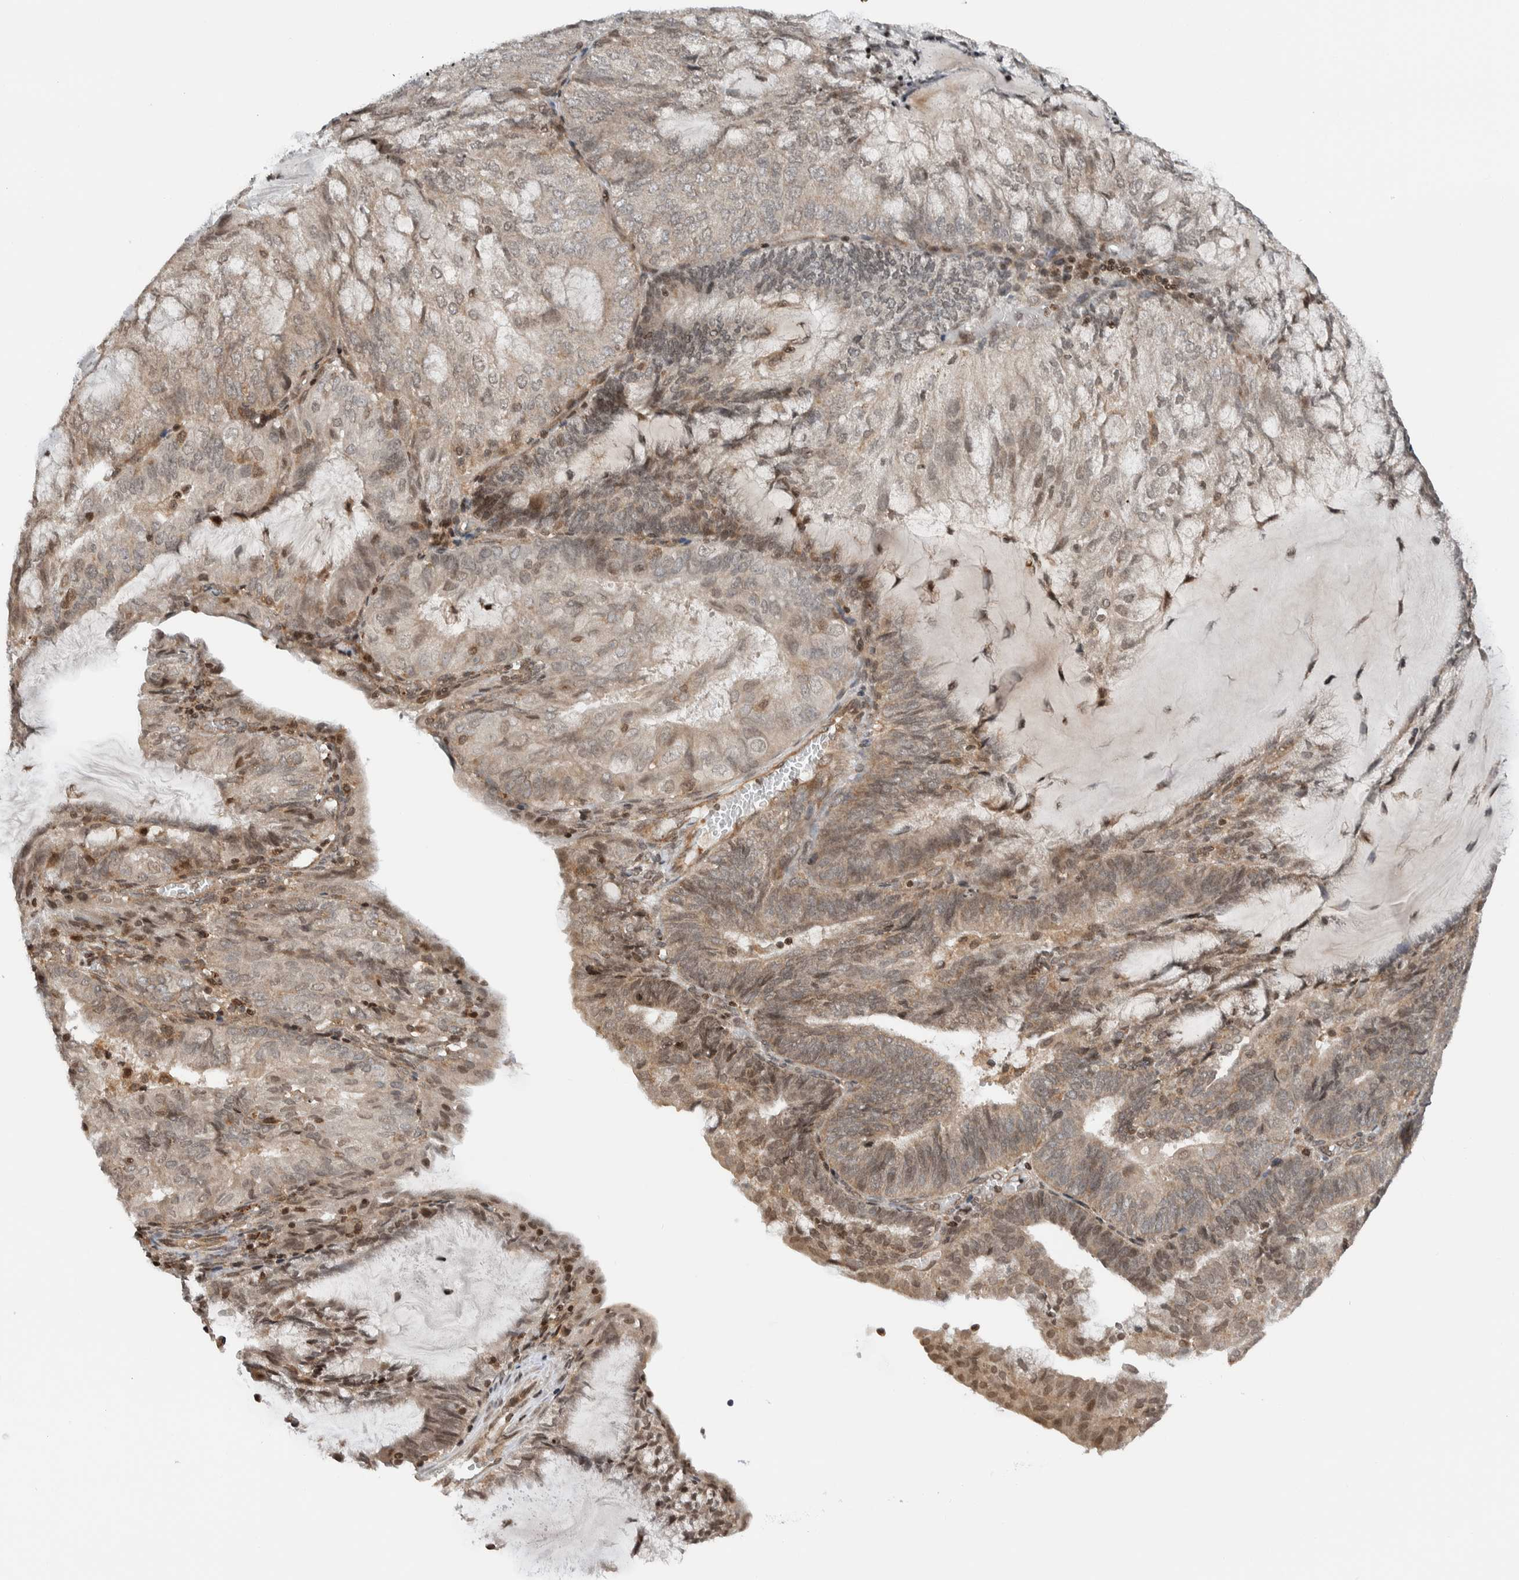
{"staining": {"intensity": "weak", "quantity": "25%-75%", "location": "cytoplasmic/membranous,nuclear"}, "tissue": "endometrial cancer", "cell_type": "Tumor cells", "image_type": "cancer", "snomed": [{"axis": "morphology", "description": "Adenocarcinoma, NOS"}, {"axis": "topography", "description": "Endometrium"}], "caption": "Adenocarcinoma (endometrial) stained with DAB IHC reveals low levels of weak cytoplasmic/membranous and nuclear expression in about 25%-75% of tumor cells.", "gene": "NPLOC4", "patient": {"sex": "female", "age": 81}}